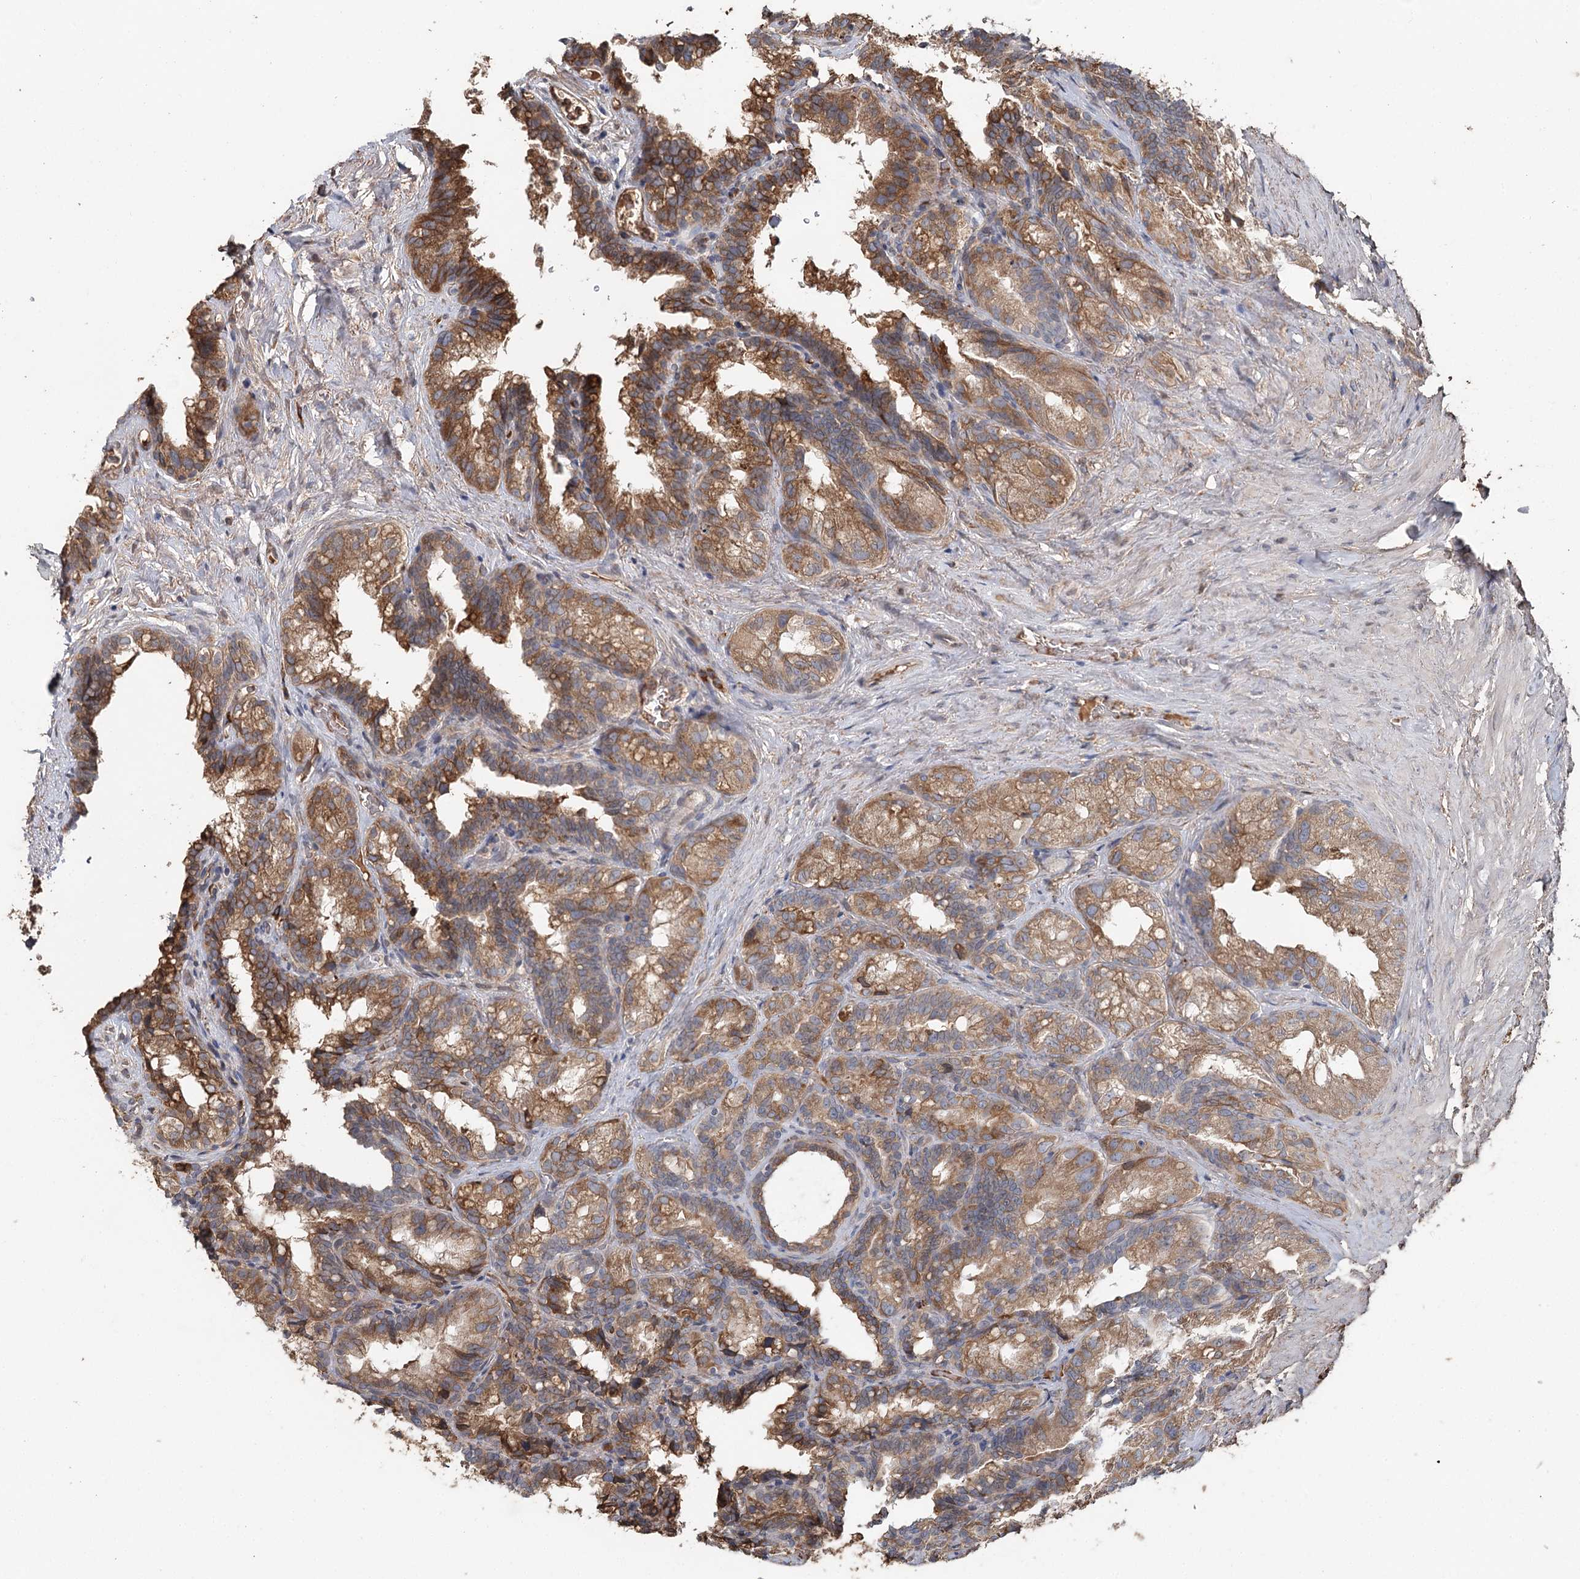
{"staining": {"intensity": "moderate", "quantity": ">75%", "location": "cytoplasmic/membranous"}, "tissue": "seminal vesicle", "cell_type": "Glandular cells", "image_type": "normal", "snomed": [{"axis": "morphology", "description": "Normal tissue, NOS"}, {"axis": "topography", "description": "Seminal veicle"}], "caption": "The image reveals staining of unremarkable seminal vesicle, revealing moderate cytoplasmic/membranous protein positivity (brown color) within glandular cells. The protein is stained brown, and the nuclei are stained in blue (DAB (3,3'-diaminobenzidine) IHC with brightfield microscopy, high magnification).", "gene": "SYVN1", "patient": {"sex": "male", "age": 60}}